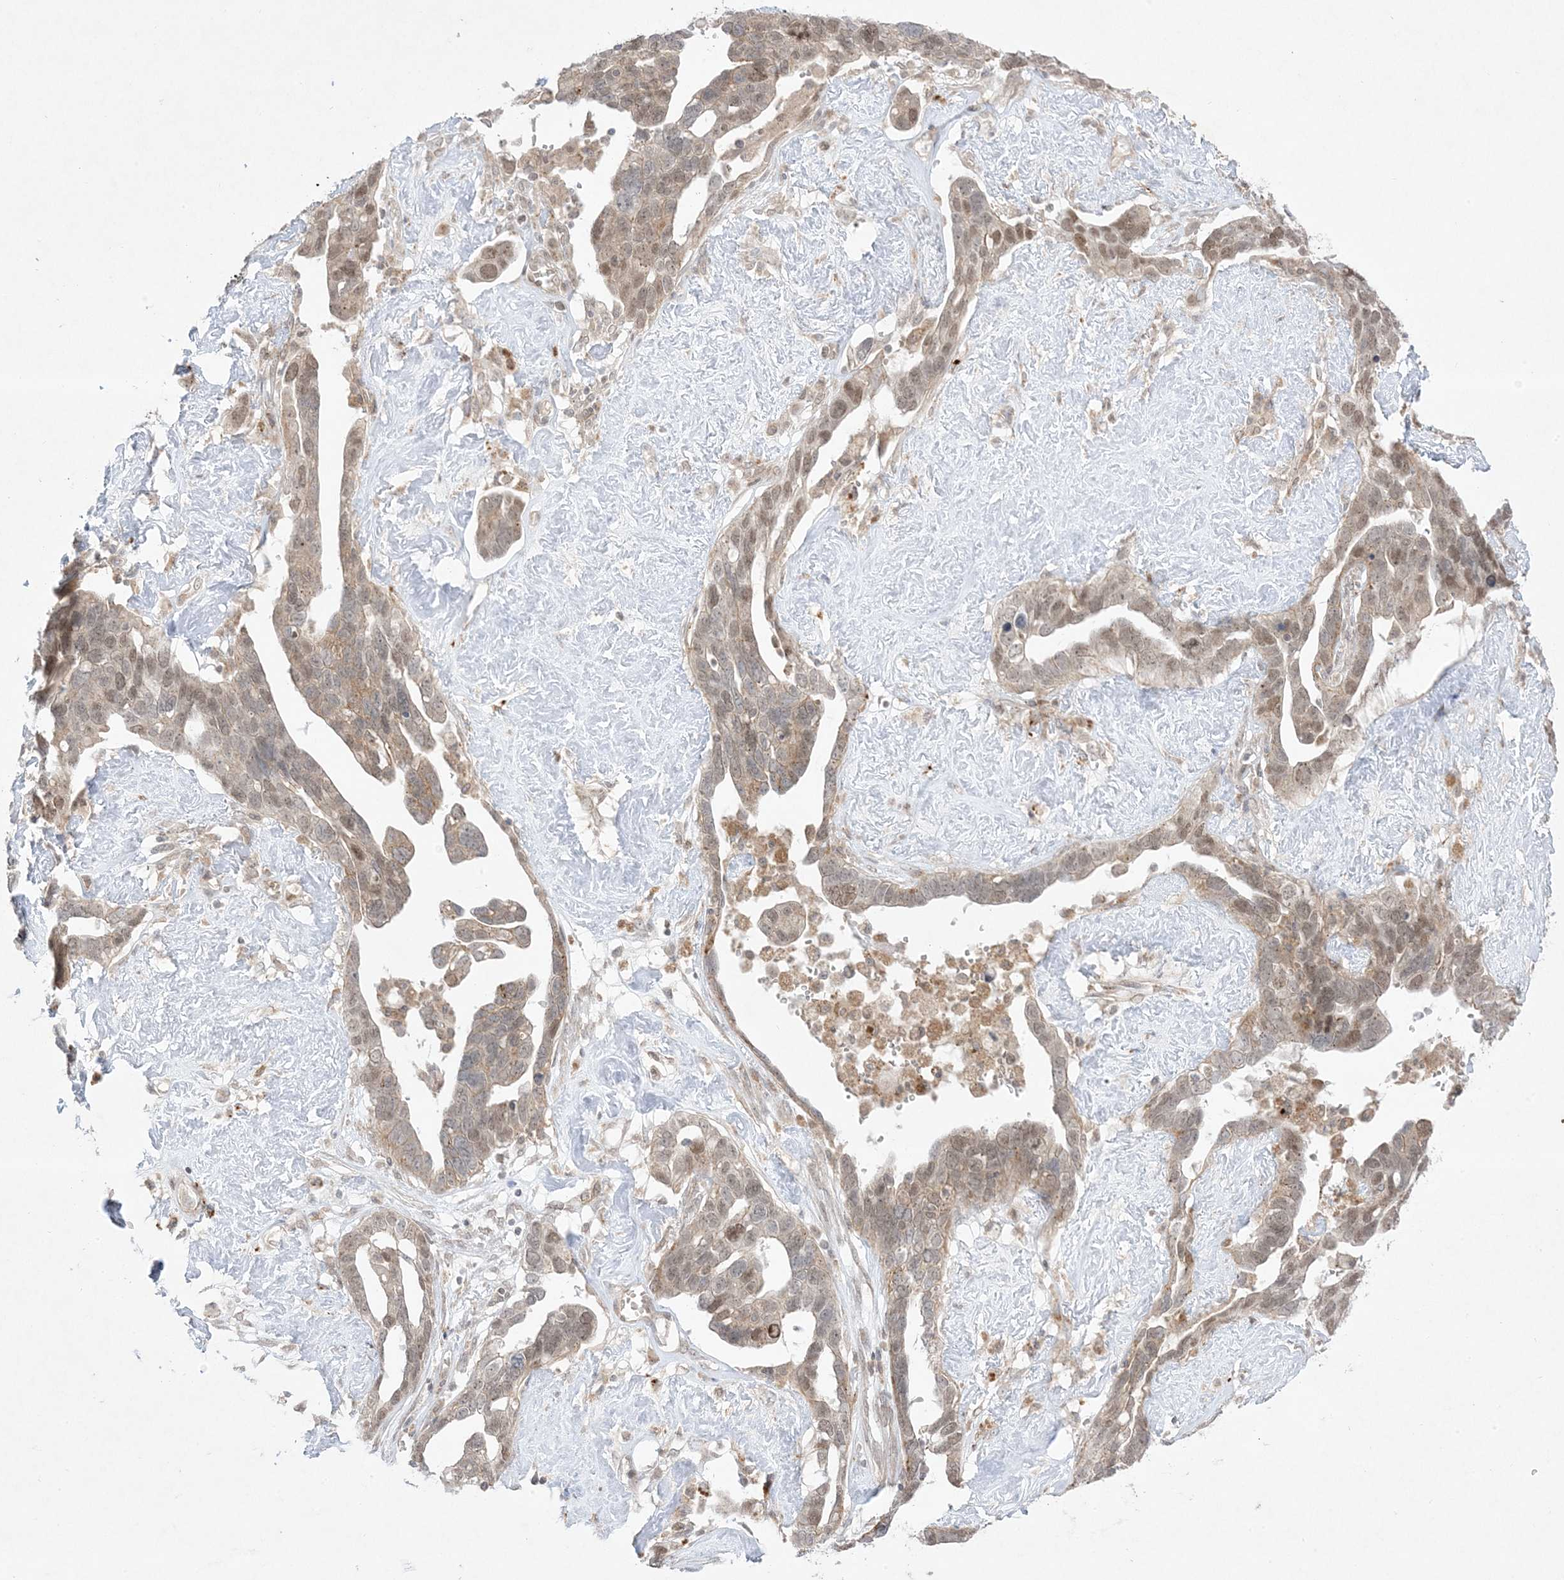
{"staining": {"intensity": "weak", "quantity": ">75%", "location": "nuclear"}, "tissue": "ovarian cancer", "cell_type": "Tumor cells", "image_type": "cancer", "snomed": [{"axis": "morphology", "description": "Cystadenocarcinoma, serous, NOS"}, {"axis": "topography", "description": "Ovary"}], "caption": "Immunohistochemistry (IHC) (DAB) staining of ovarian cancer exhibits weak nuclear protein staining in about >75% of tumor cells.", "gene": "PTK6", "patient": {"sex": "female", "age": 54}}